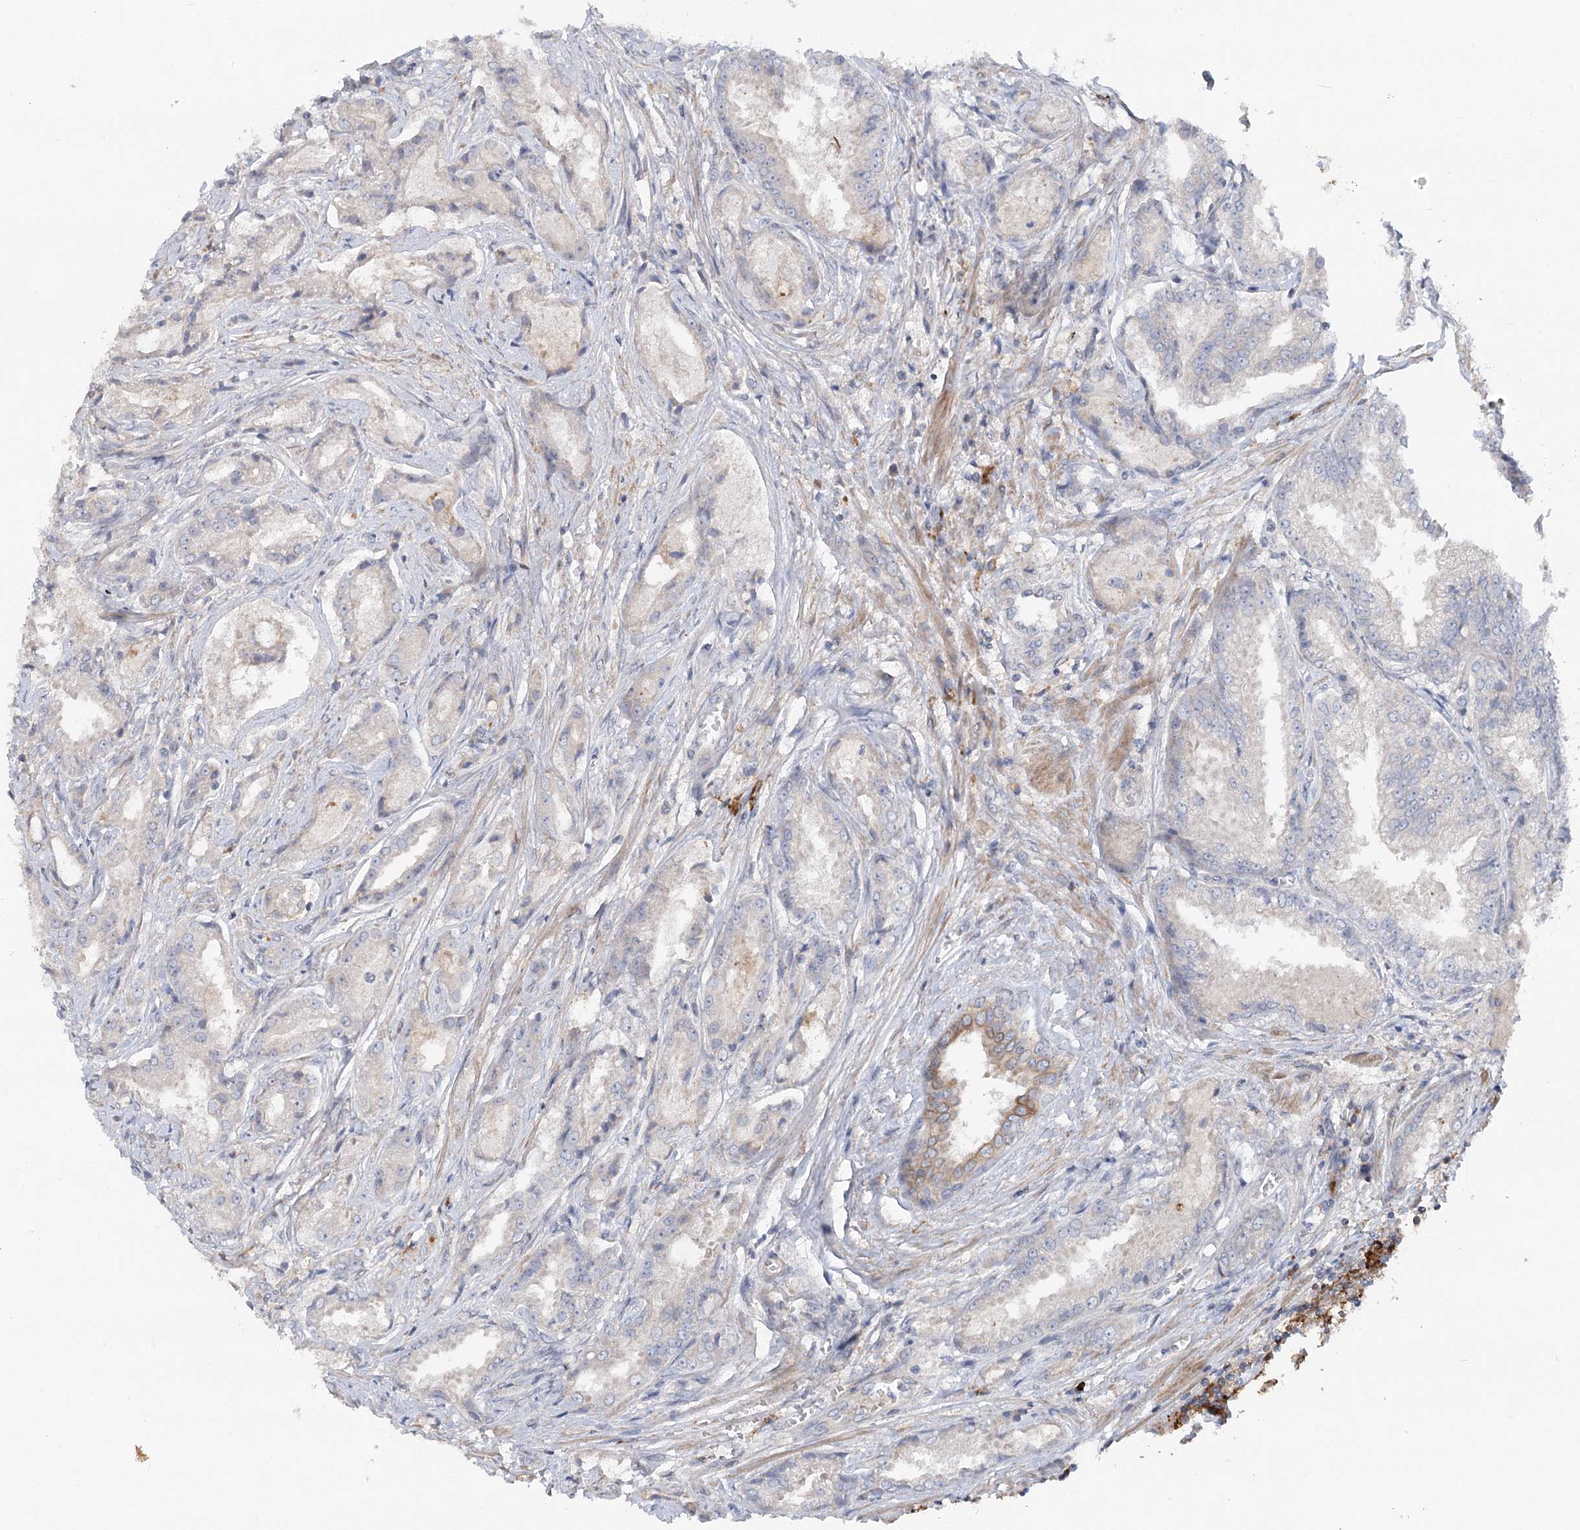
{"staining": {"intensity": "negative", "quantity": "none", "location": "none"}, "tissue": "prostate cancer", "cell_type": "Tumor cells", "image_type": "cancer", "snomed": [{"axis": "morphology", "description": "Adenocarcinoma, High grade"}, {"axis": "topography", "description": "Prostate"}], "caption": "Immunohistochemical staining of prostate cancer shows no significant expression in tumor cells.", "gene": "SCN11A", "patient": {"sex": "male", "age": 72}}